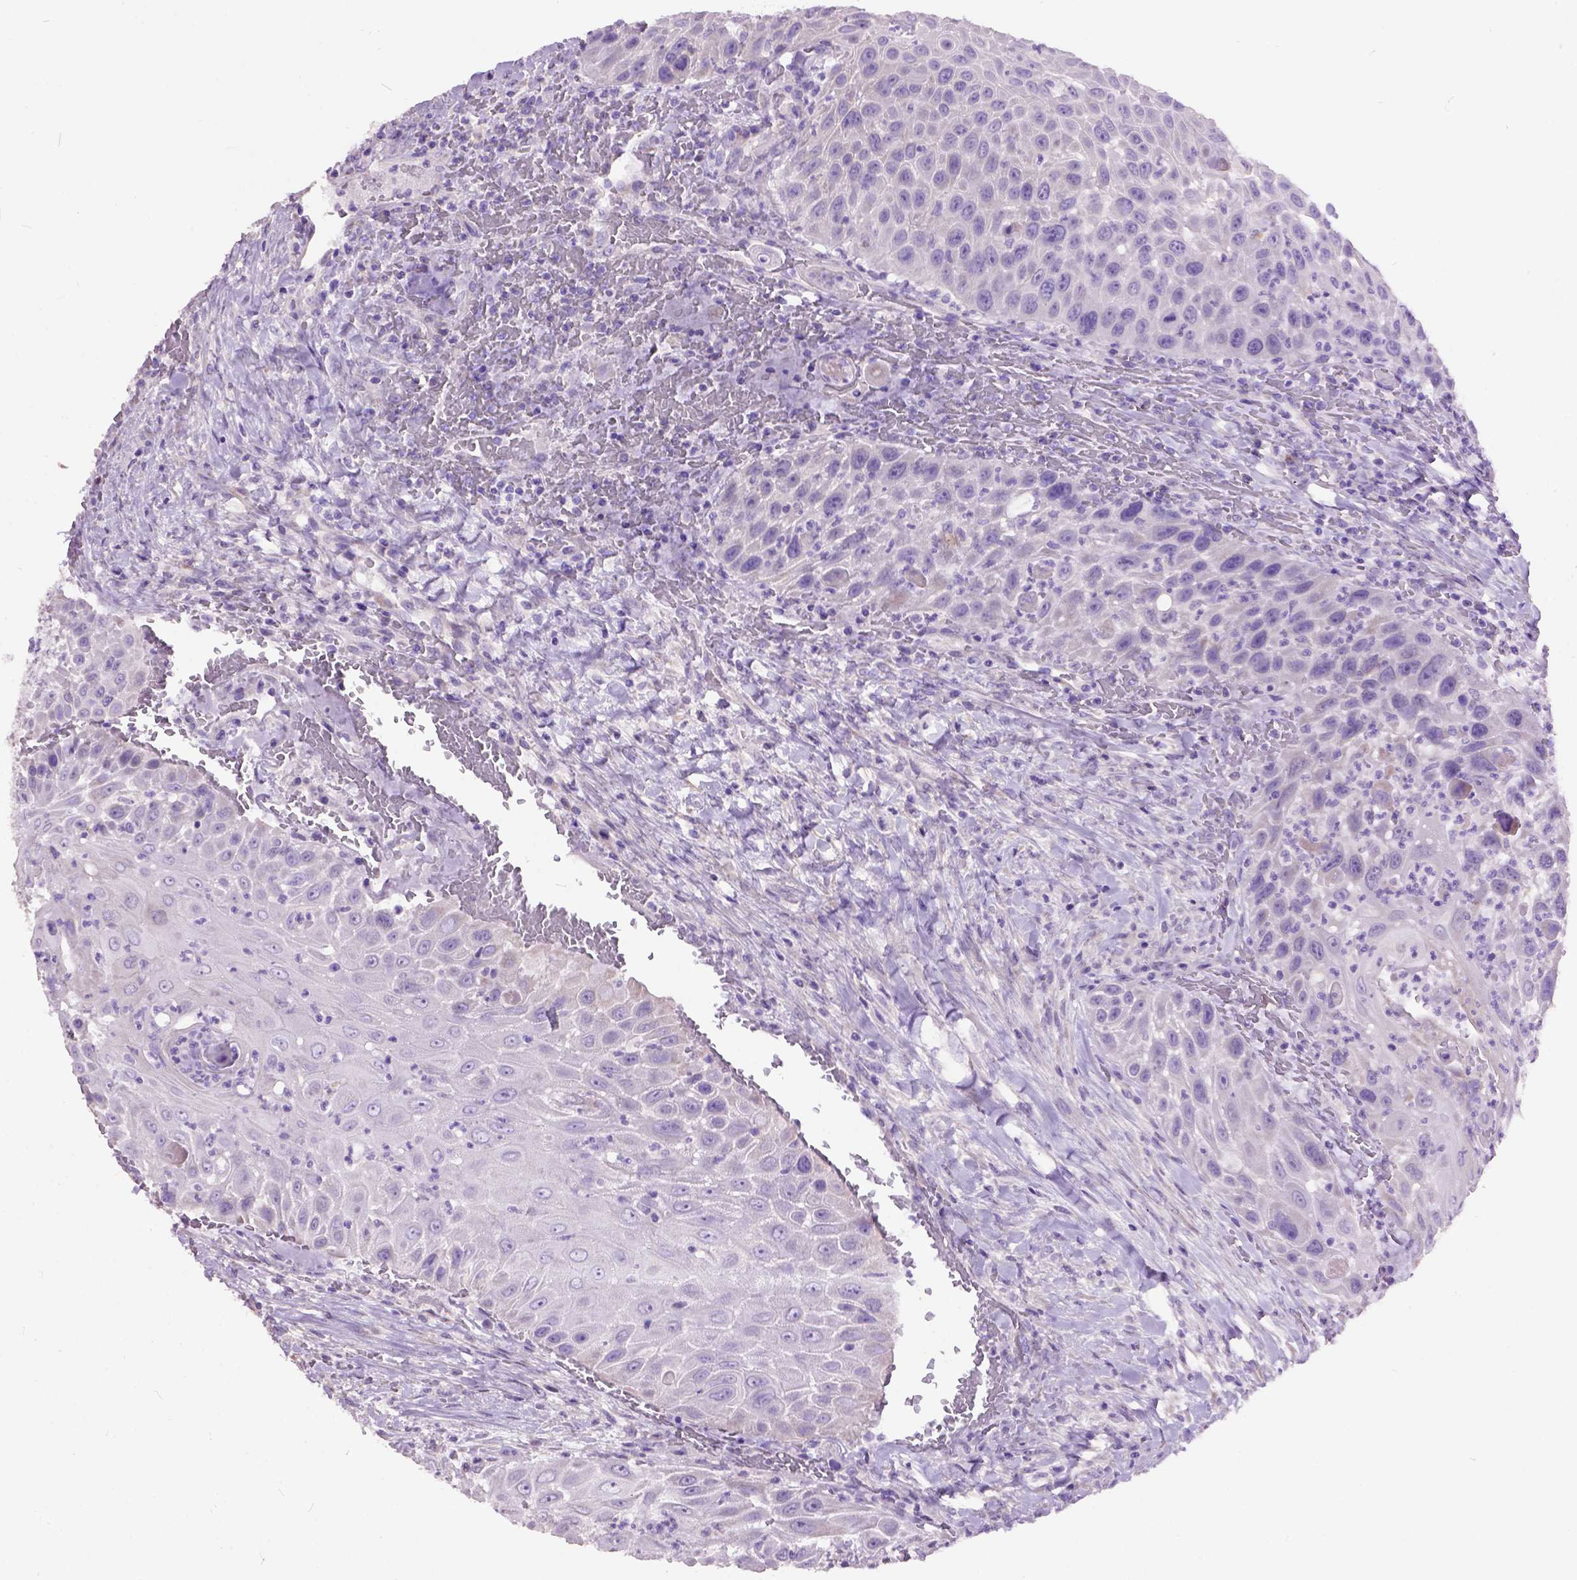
{"staining": {"intensity": "negative", "quantity": "none", "location": "none"}, "tissue": "head and neck cancer", "cell_type": "Tumor cells", "image_type": "cancer", "snomed": [{"axis": "morphology", "description": "Squamous cell carcinoma, NOS"}, {"axis": "topography", "description": "Head-Neck"}], "caption": "There is no significant positivity in tumor cells of head and neck cancer (squamous cell carcinoma).", "gene": "MAPT", "patient": {"sex": "male", "age": 69}}